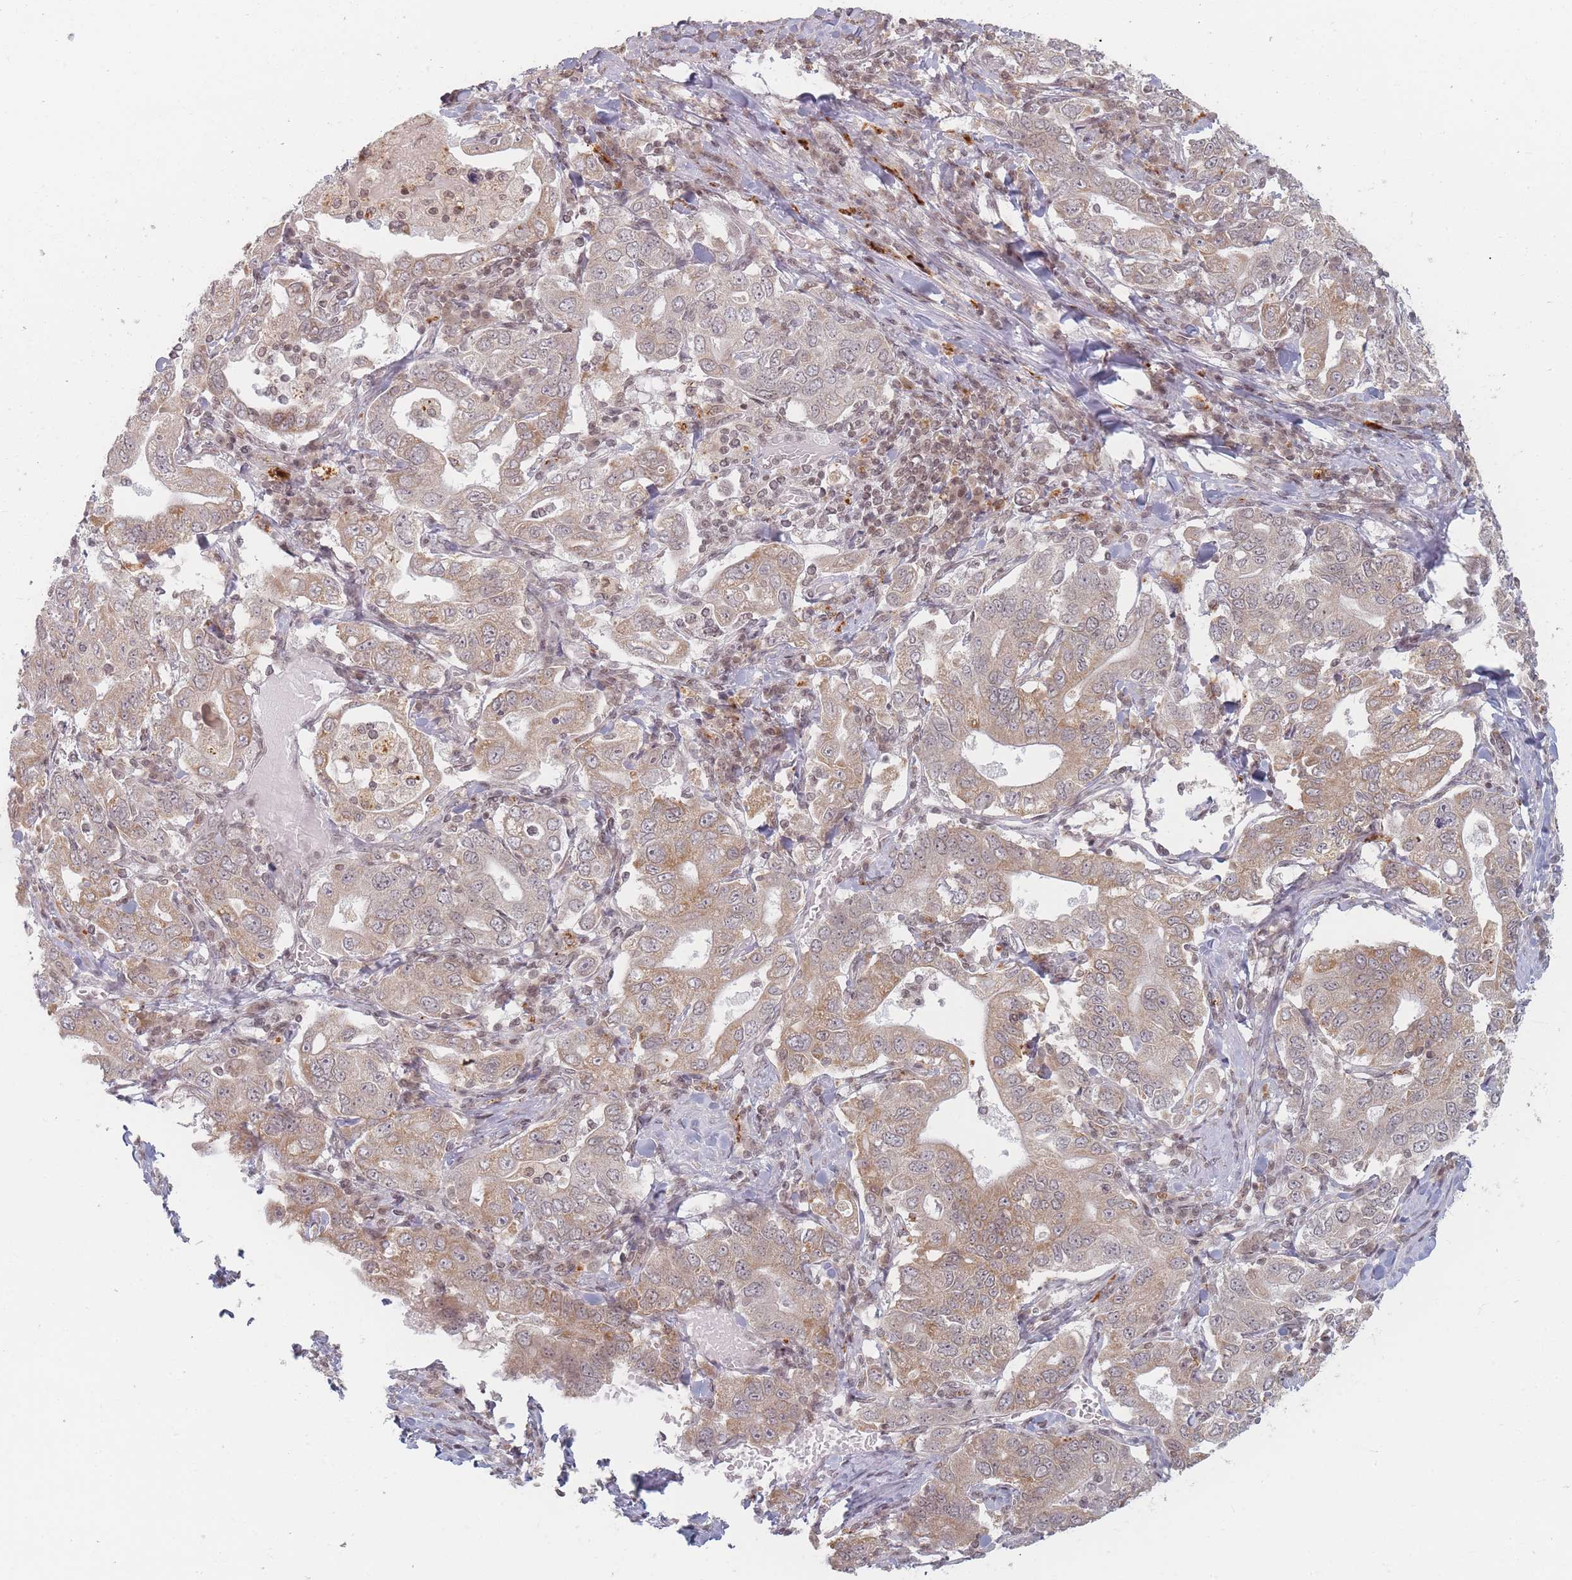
{"staining": {"intensity": "moderate", "quantity": "25%-75%", "location": "cytoplasmic/membranous"}, "tissue": "stomach cancer", "cell_type": "Tumor cells", "image_type": "cancer", "snomed": [{"axis": "morphology", "description": "Adenocarcinoma, NOS"}, {"axis": "topography", "description": "Stomach, upper"}, {"axis": "topography", "description": "Stomach"}], "caption": "Brown immunohistochemical staining in human adenocarcinoma (stomach) reveals moderate cytoplasmic/membranous staining in approximately 25%-75% of tumor cells.", "gene": "SPATA45", "patient": {"sex": "male", "age": 62}}